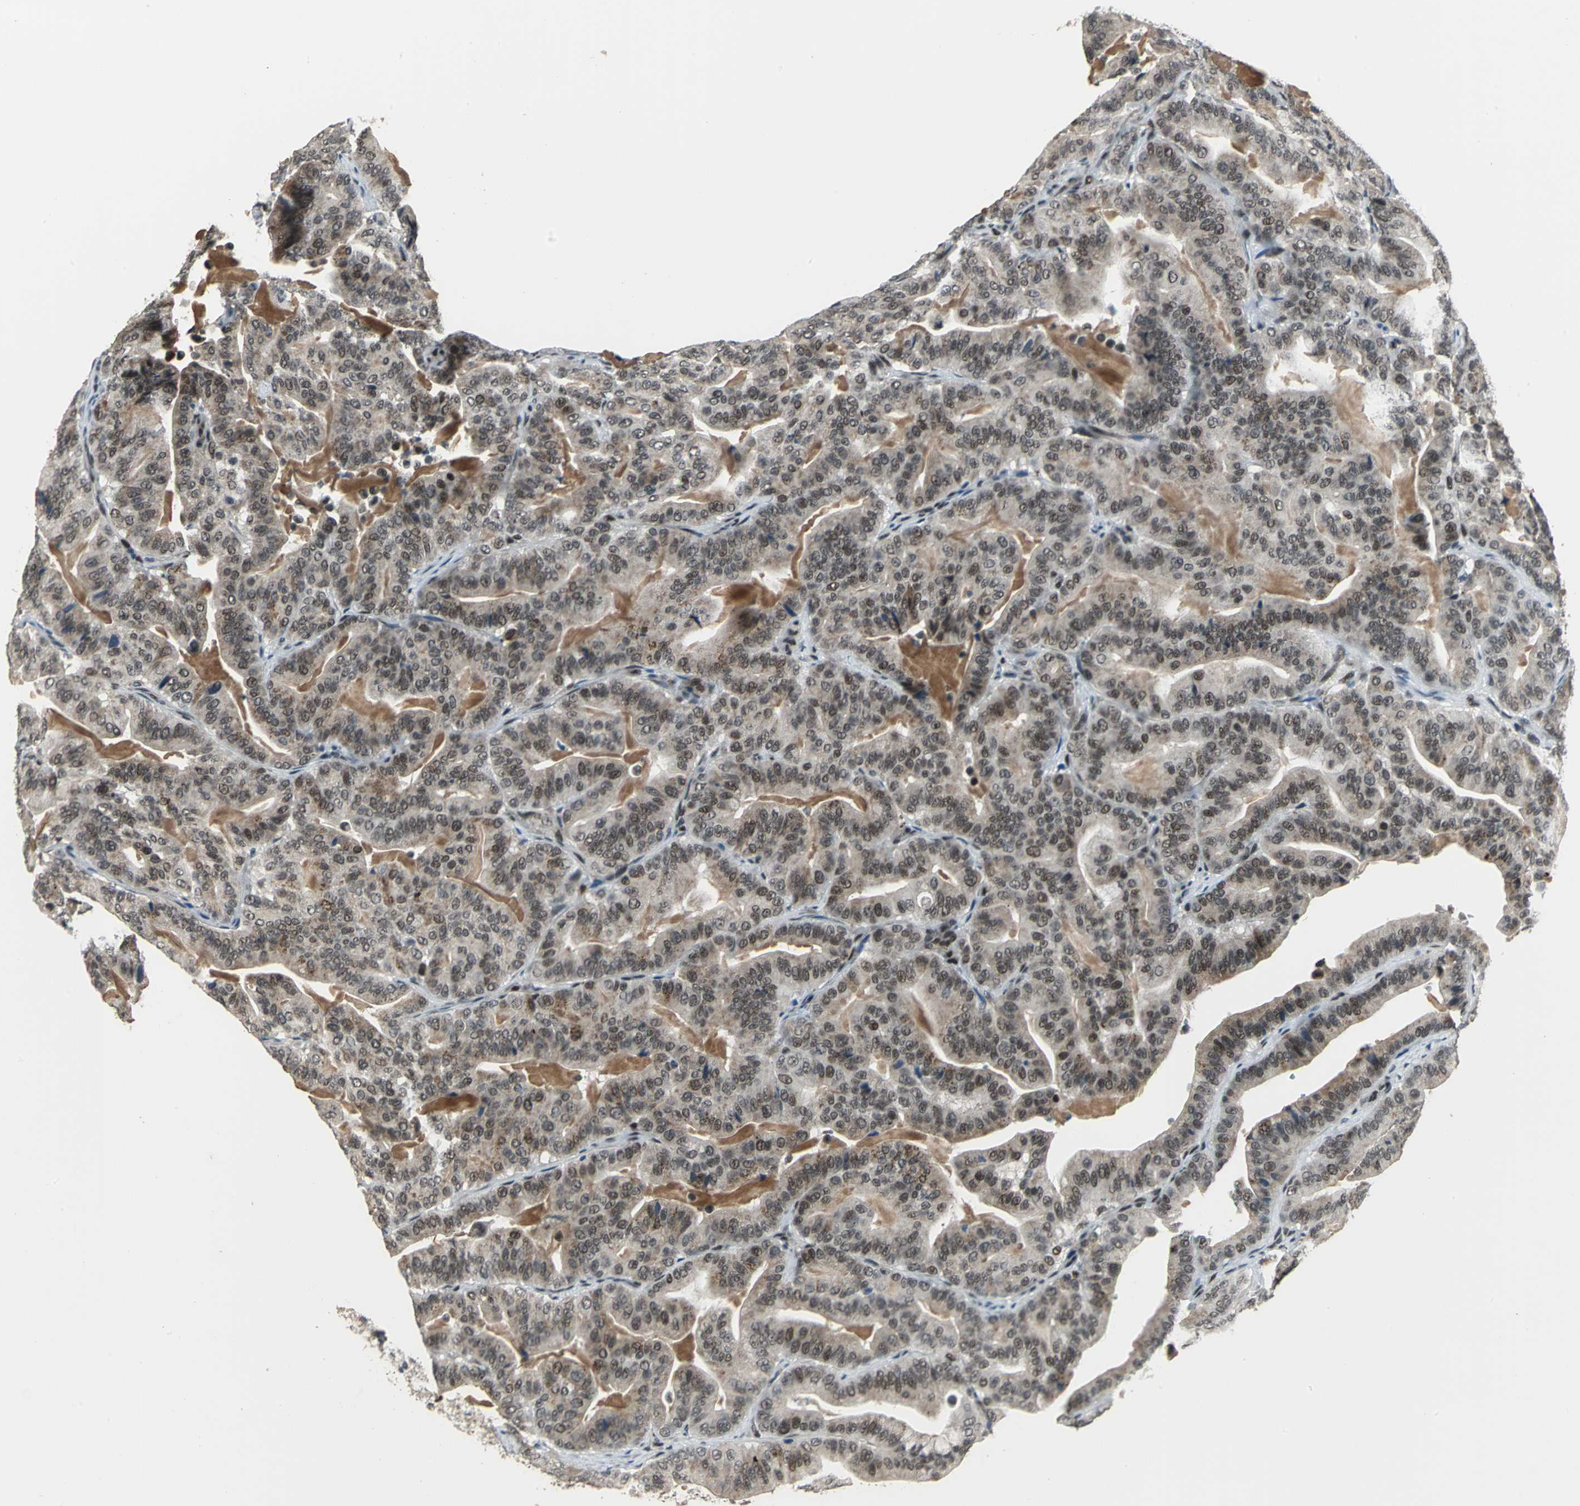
{"staining": {"intensity": "weak", "quantity": ">75%", "location": "cytoplasmic/membranous,nuclear"}, "tissue": "pancreatic cancer", "cell_type": "Tumor cells", "image_type": "cancer", "snomed": [{"axis": "morphology", "description": "Adenocarcinoma, NOS"}, {"axis": "topography", "description": "Pancreas"}], "caption": "A low amount of weak cytoplasmic/membranous and nuclear staining is identified in about >75% of tumor cells in adenocarcinoma (pancreatic) tissue. (DAB (3,3'-diaminobenzidine) = brown stain, brightfield microscopy at high magnification).", "gene": "ELF2", "patient": {"sex": "male", "age": 63}}